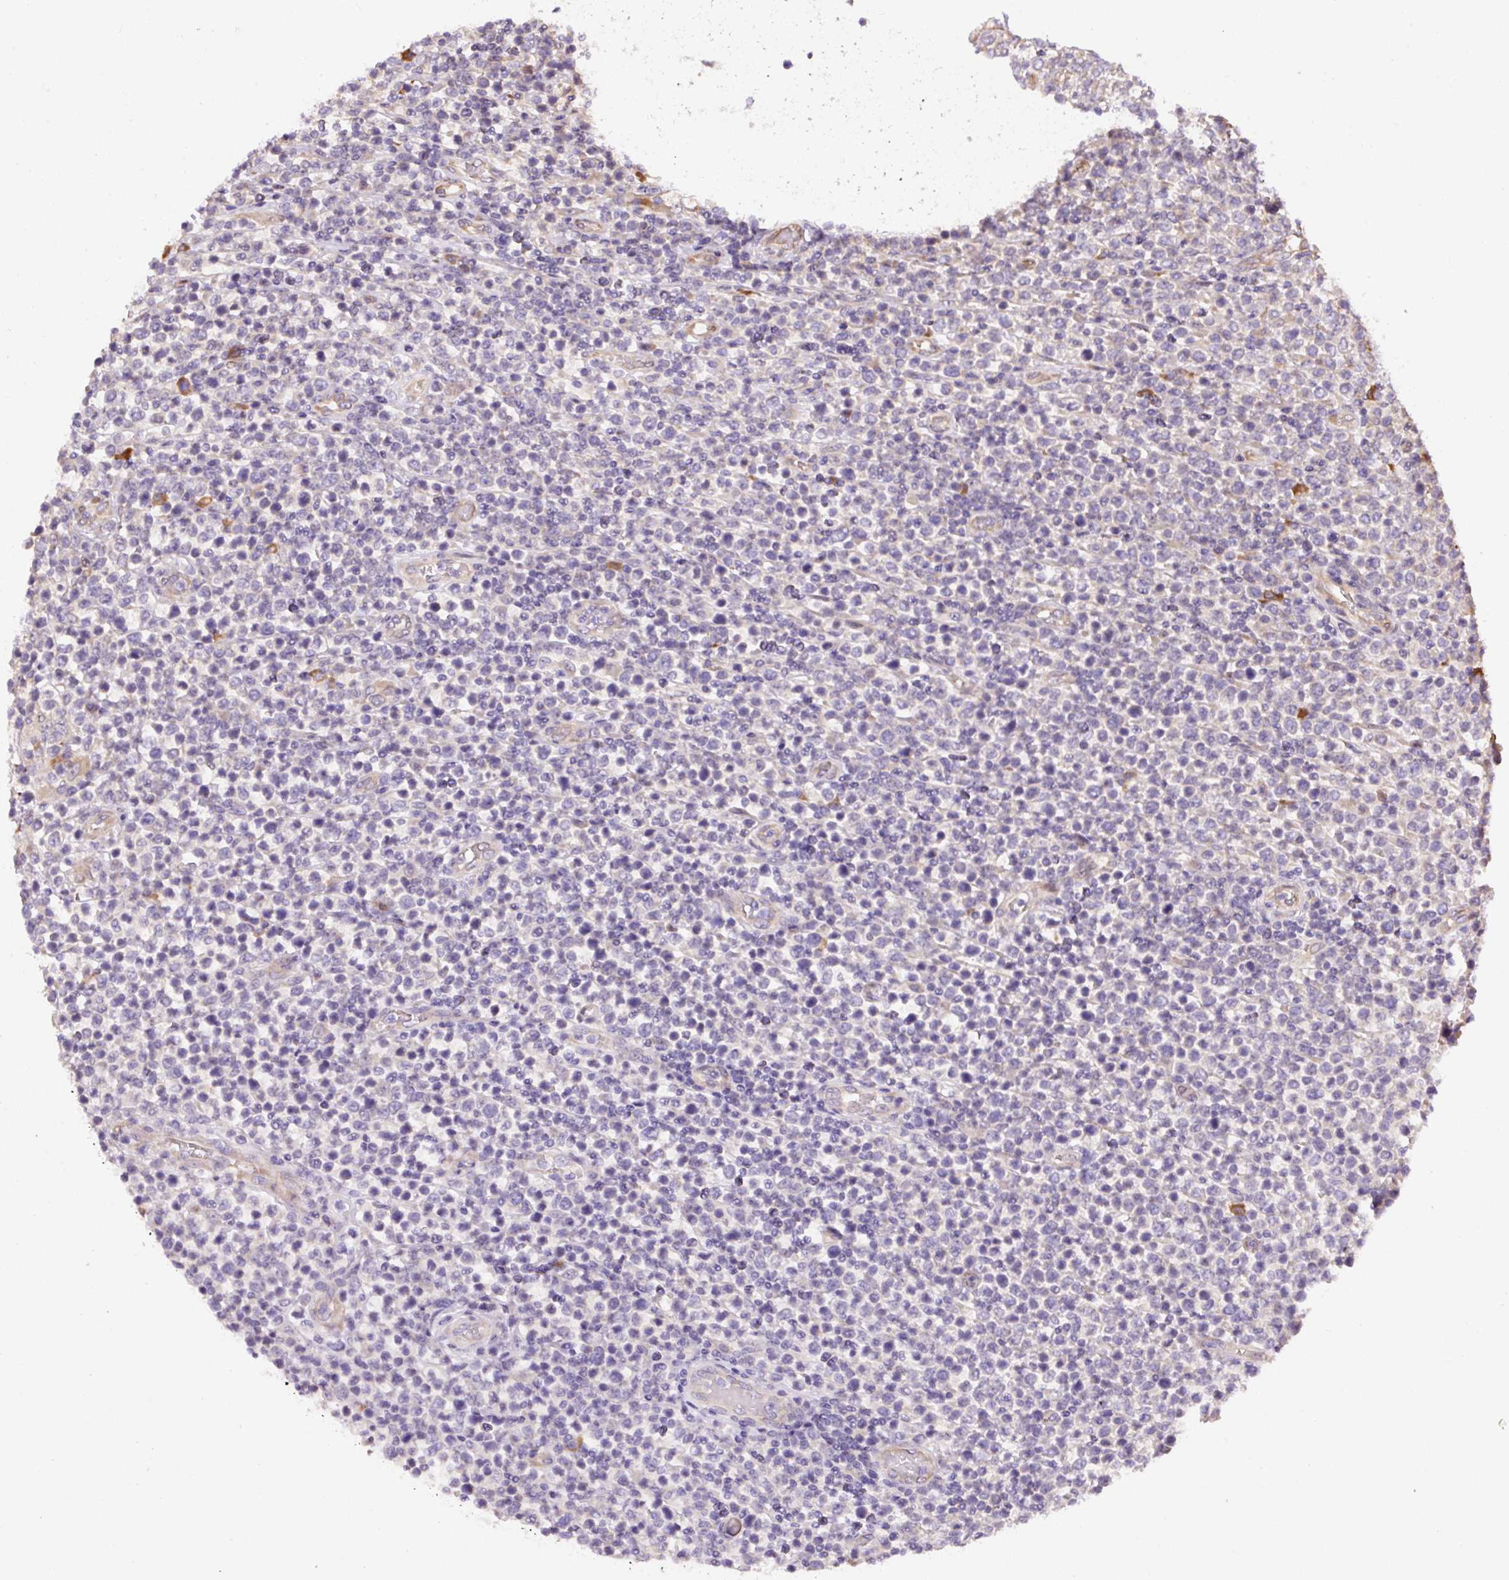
{"staining": {"intensity": "negative", "quantity": "none", "location": "none"}, "tissue": "lymphoma", "cell_type": "Tumor cells", "image_type": "cancer", "snomed": [{"axis": "morphology", "description": "Malignant lymphoma, non-Hodgkin's type, High grade"}, {"axis": "topography", "description": "Soft tissue"}], "caption": "Immunohistochemical staining of malignant lymphoma, non-Hodgkin's type (high-grade) reveals no significant positivity in tumor cells. Brightfield microscopy of immunohistochemistry stained with DAB (3,3'-diaminobenzidine) (brown) and hematoxylin (blue), captured at high magnification.", "gene": "PPME1", "patient": {"sex": "female", "age": 56}}